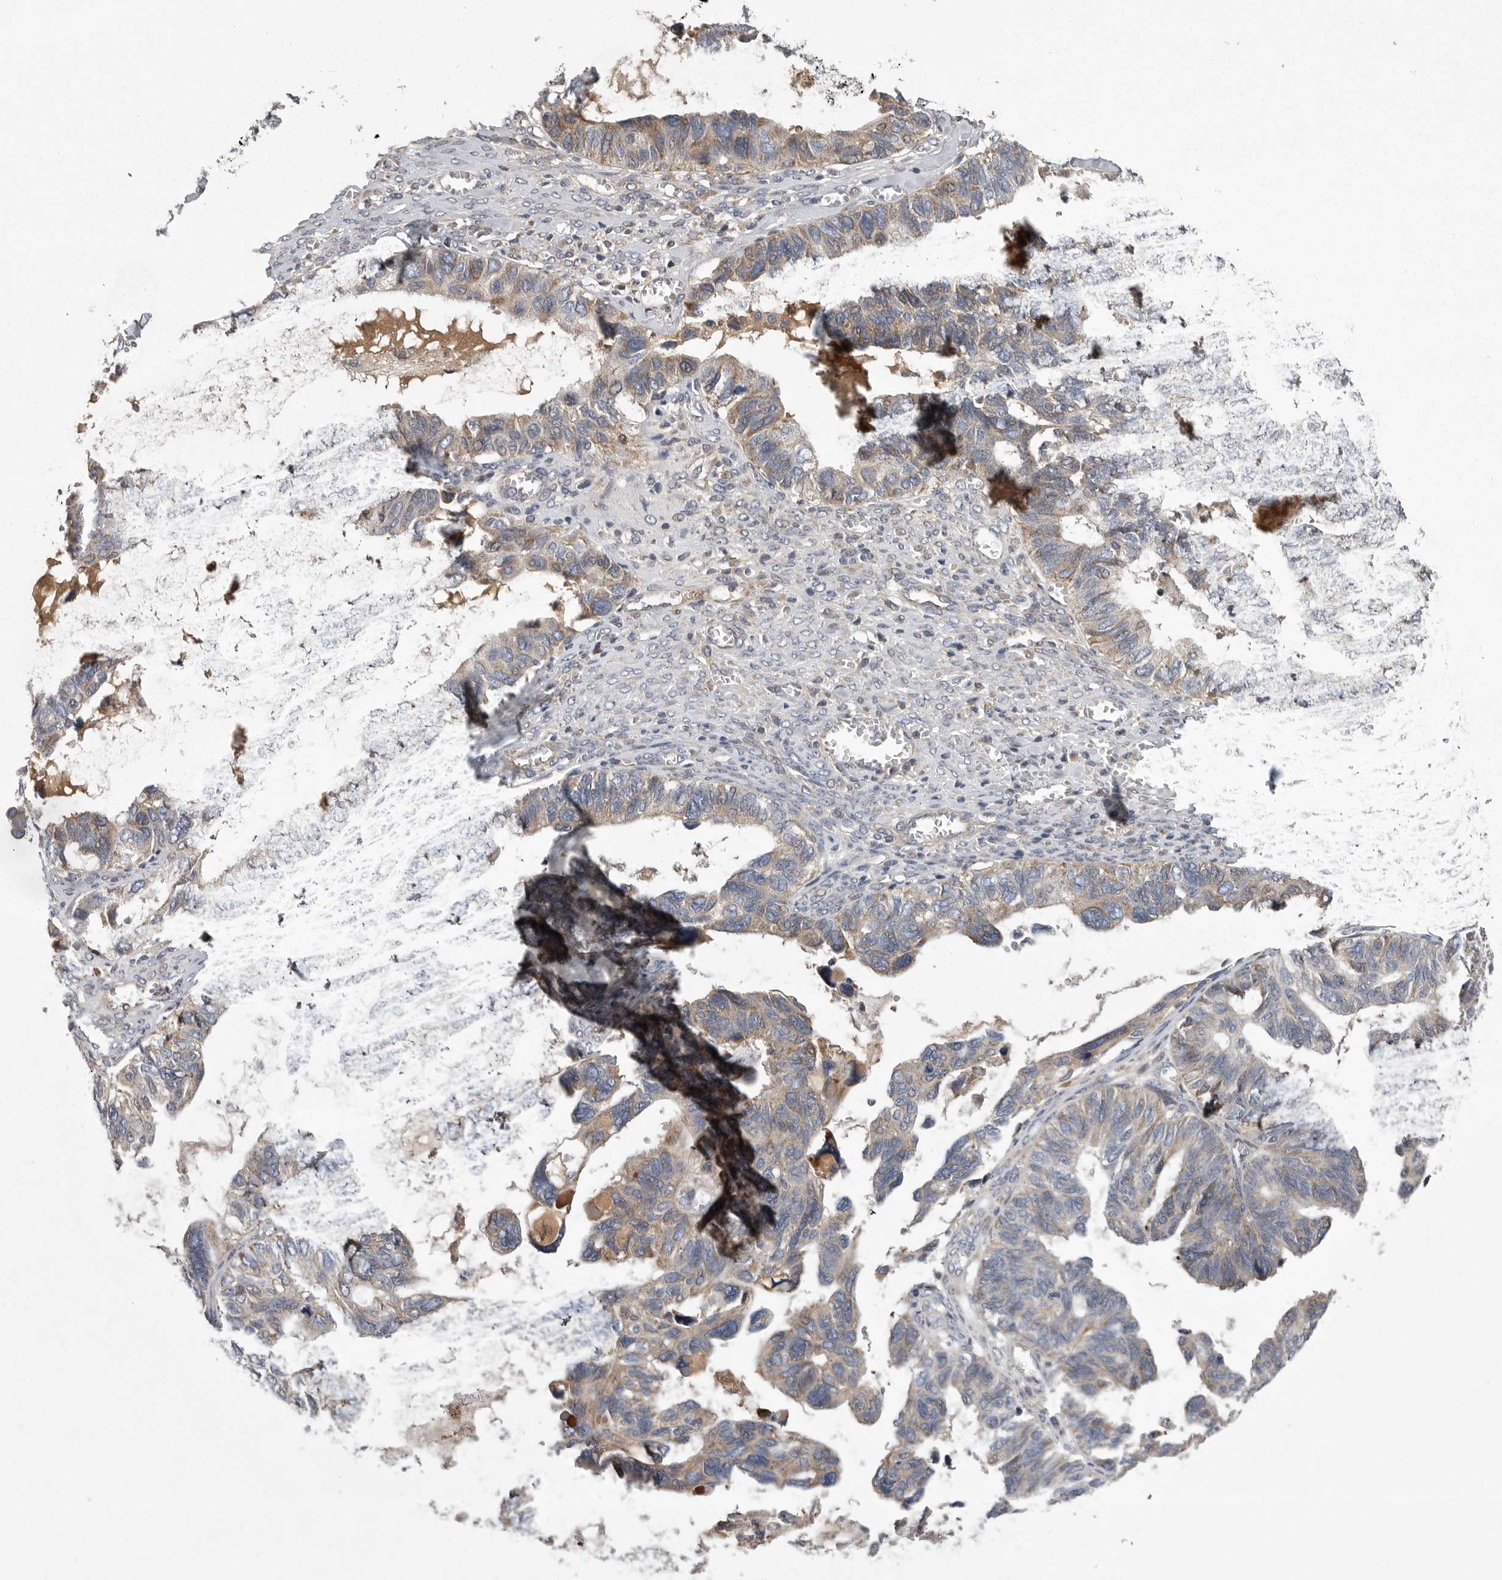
{"staining": {"intensity": "weak", "quantity": "25%-75%", "location": "cytoplasmic/membranous"}, "tissue": "ovarian cancer", "cell_type": "Tumor cells", "image_type": "cancer", "snomed": [{"axis": "morphology", "description": "Cystadenocarcinoma, serous, NOS"}, {"axis": "topography", "description": "Ovary"}], "caption": "Brown immunohistochemical staining in human ovarian cancer displays weak cytoplasmic/membranous expression in approximately 25%-75% of tumor cells. Immunohistochemistry (ihc) stains the protein of interest in brown and the nuclei are stained blue.", "gene": "CRP", "patient": {"sex": "female", "age": 79}}